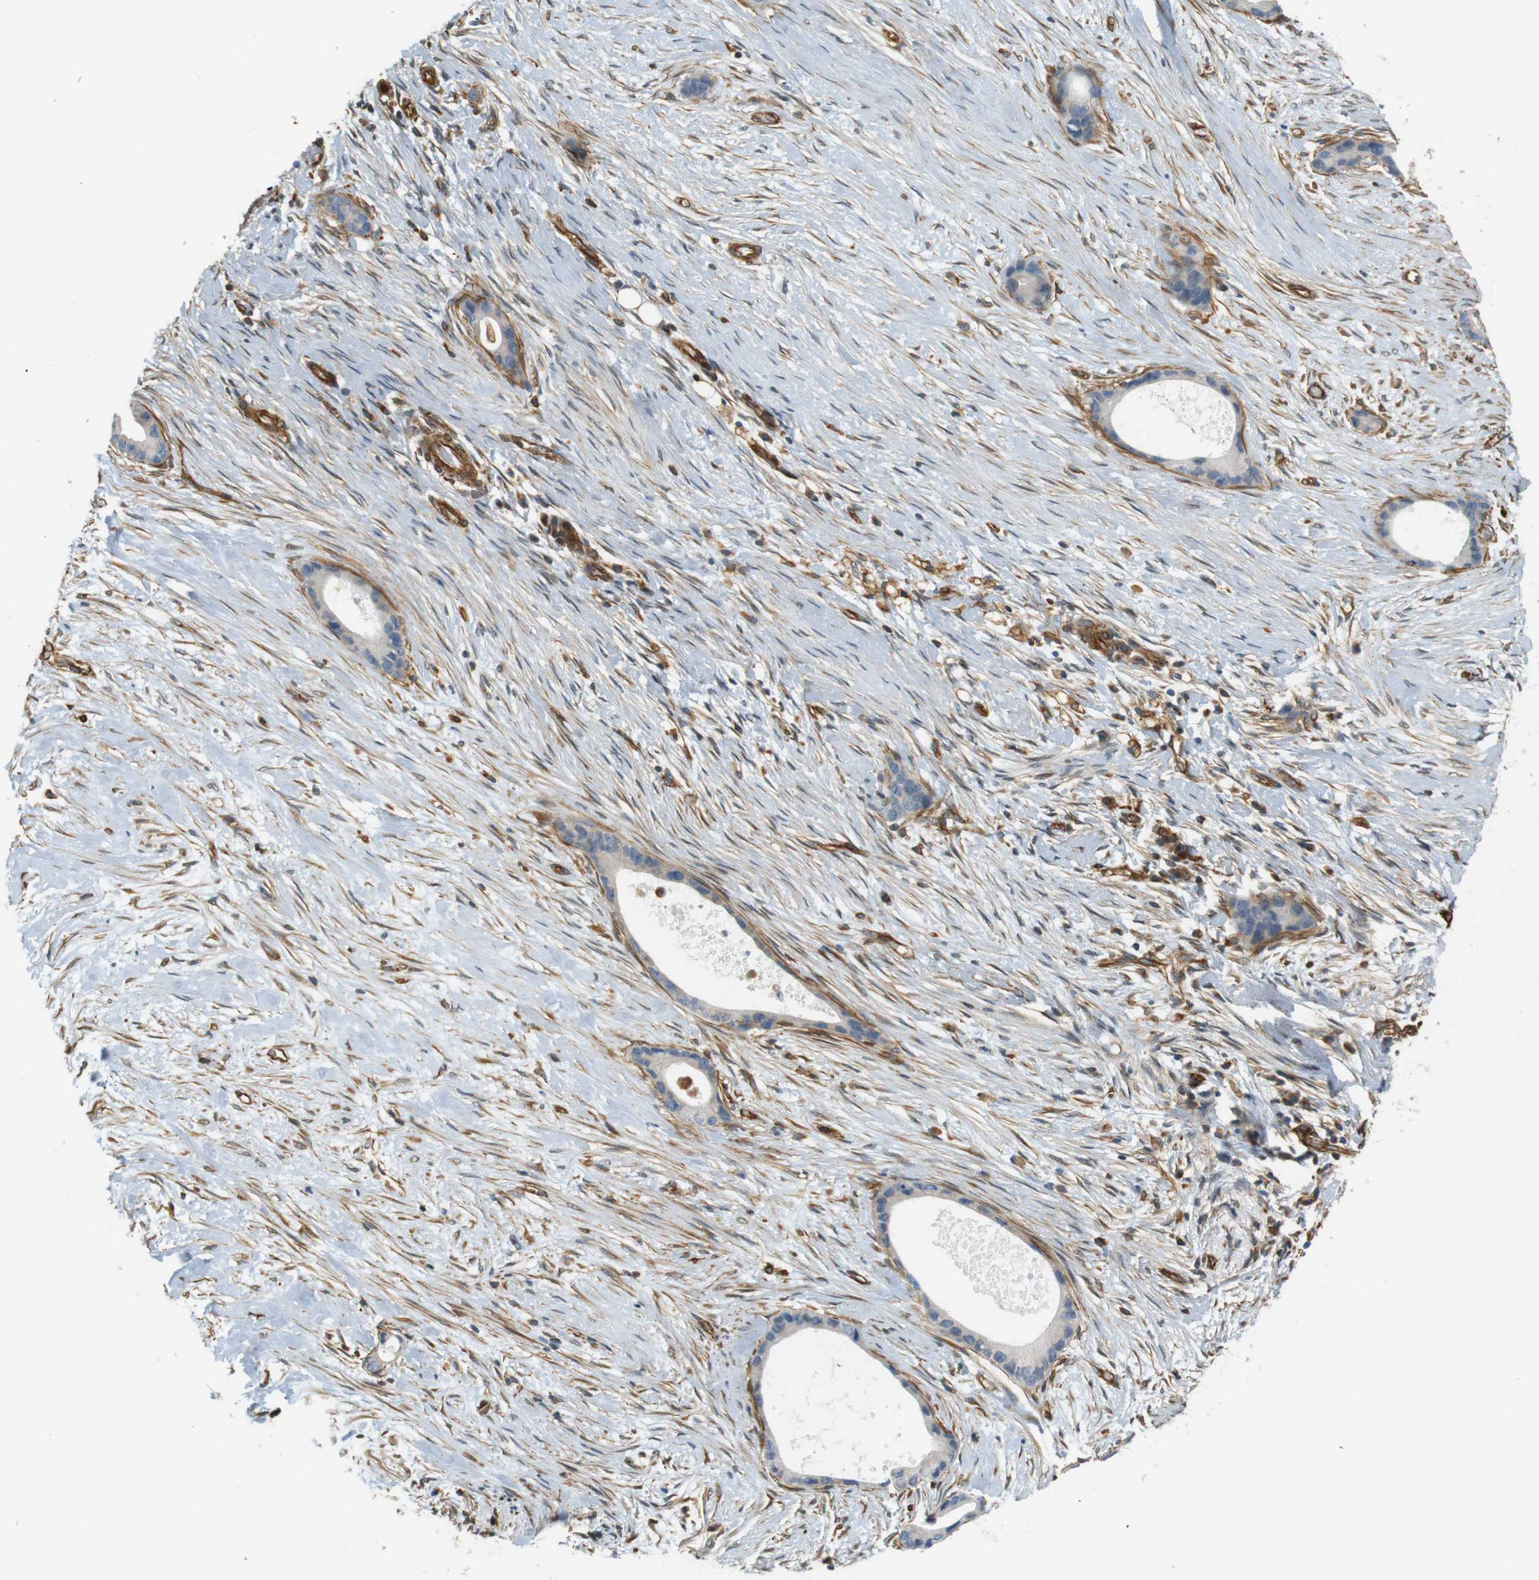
{"staining": {"intensity": "negative", "quantity": "none", "location": "none"}, "tissue": "liver cancer", "cell_type": "Tumor cells", "image_type": "cancer", "snomed": [{"axis": "morphology", "description": "Cholangiocarcinoma"}, {"axis": "topography", "description": "Liver"}], "caption": "IHC histopathology image of neoplastic tissue: human liver cholangiocarcinoma stained with DAB exhibits no significant protein positivity in tumor cells. (DAB IHC with hematoxylin counter stain).", "gene": "CYTH3", "patient": {"sex": "female", "age": 55}}